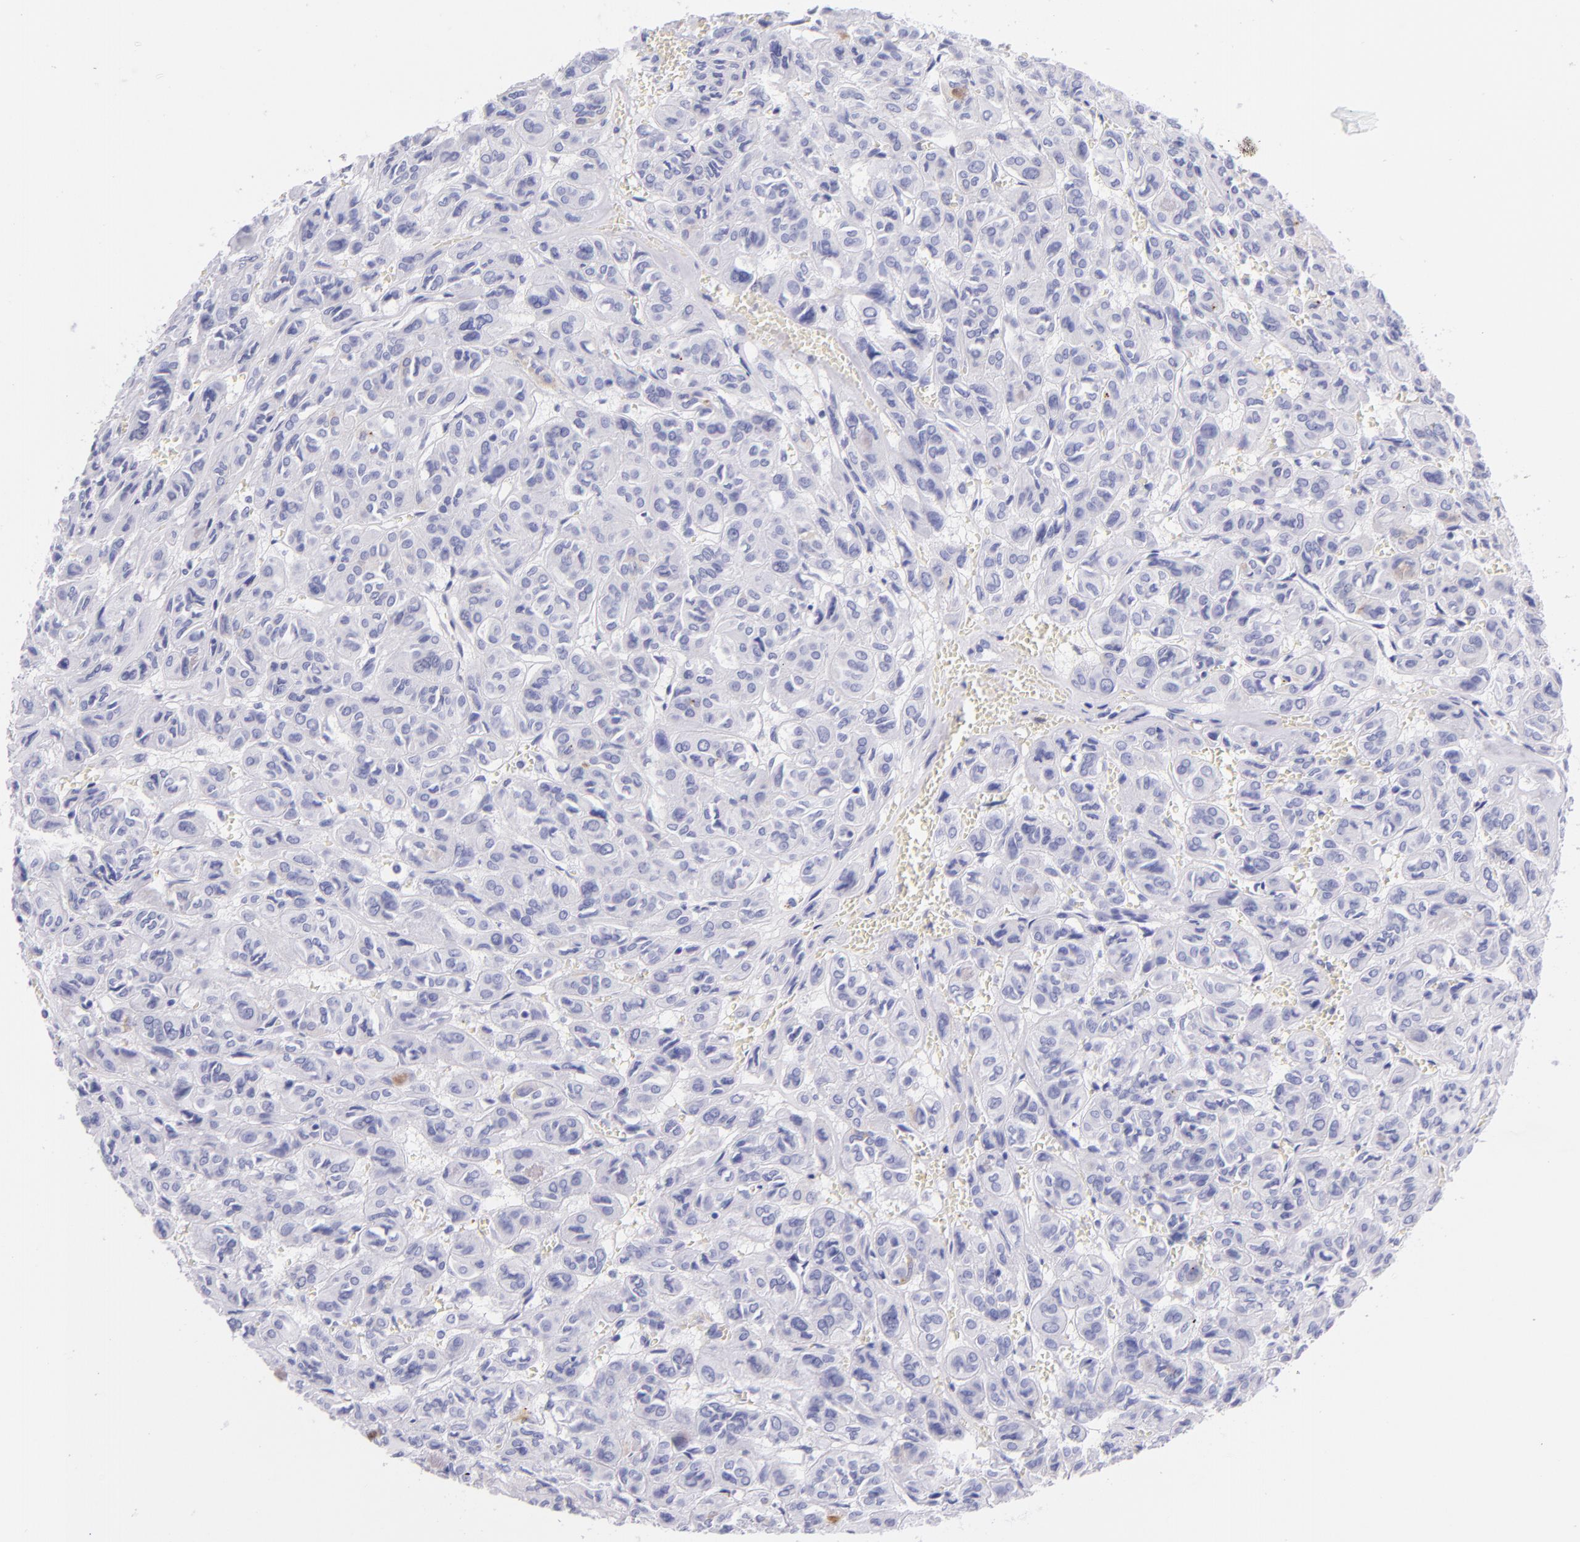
{"staining": {"intensity": "negative", "quantity": "none", "location": "none"}, "tissue": "thyroid cancer", "cell_type": "Tumor cells", "image_type": "cancer", "snomed": [{"axis": "morphology", "description": "Follicular adenoma carcinoma, NOS"}, {"axis": "topography", "description": "Thyroid gland"}], "caption": "IHC photomicrograph of human follicular adenoma carcinoma (thyroid) stained for a protein (brown), which reveals no expression in tumor cells.", "gene": "SFTPB", "patient": {"sex": "female", "age": 71}}